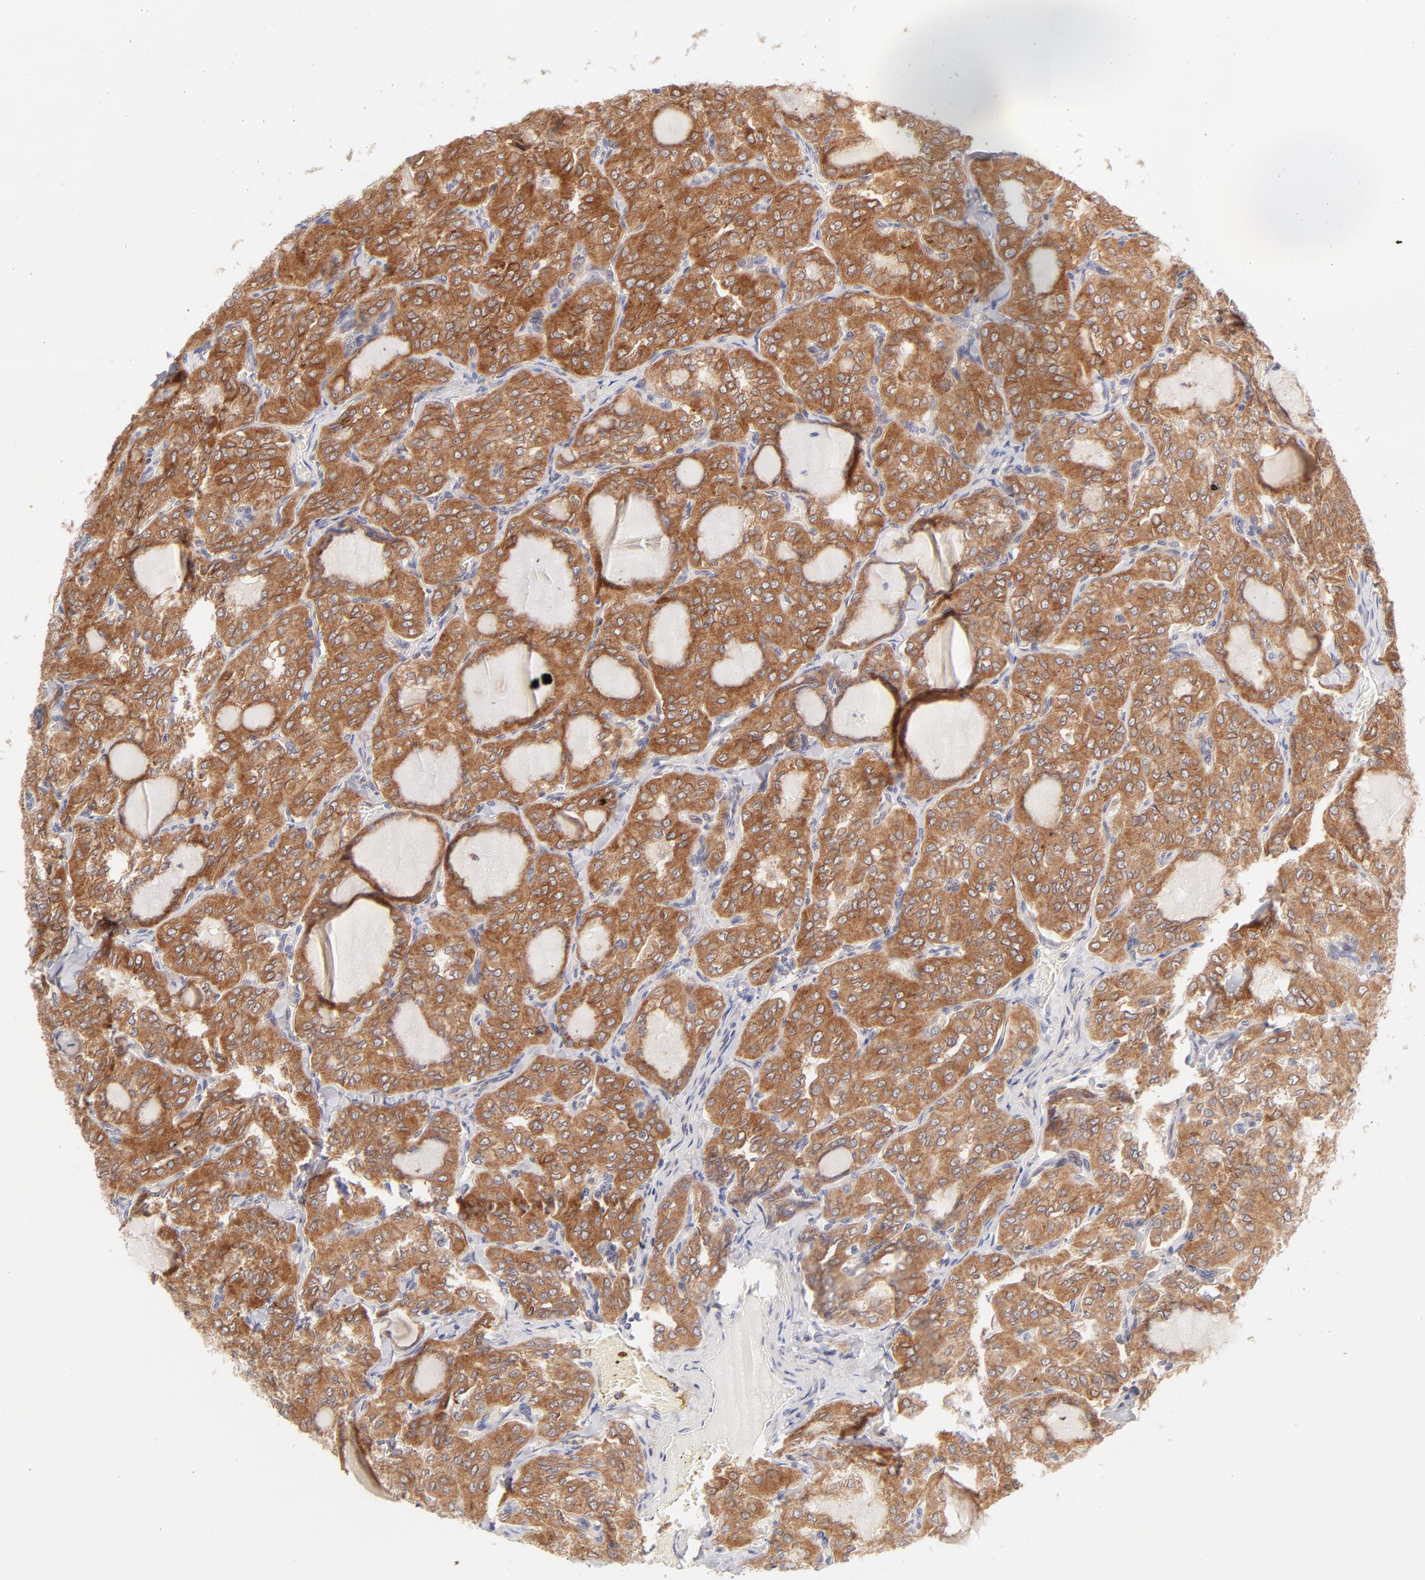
{"staining": {"intensity": "moderate", "quantity": ">75%", "location": "cytoplasmic/membranous"}, "tissue": "thyroid cancer", "cell_type": "Tumor cells", "image_type": "cancer", "snomed": [{"axis": "morphology", "description": "Papillary adenocarcinoma, NOS"}, {"axis": "topography", "description": "Thyroid gland"}], "caption": "About >75% of tumor cells in human thyroid papillary adenocarcinoma demonstrate moderate cytoplasmic/membranous protein positivity as visualized by brown immunohistochemical staining.", "gene": "RPS6KA1", "patient": {"sex": "male", "age": 20}}